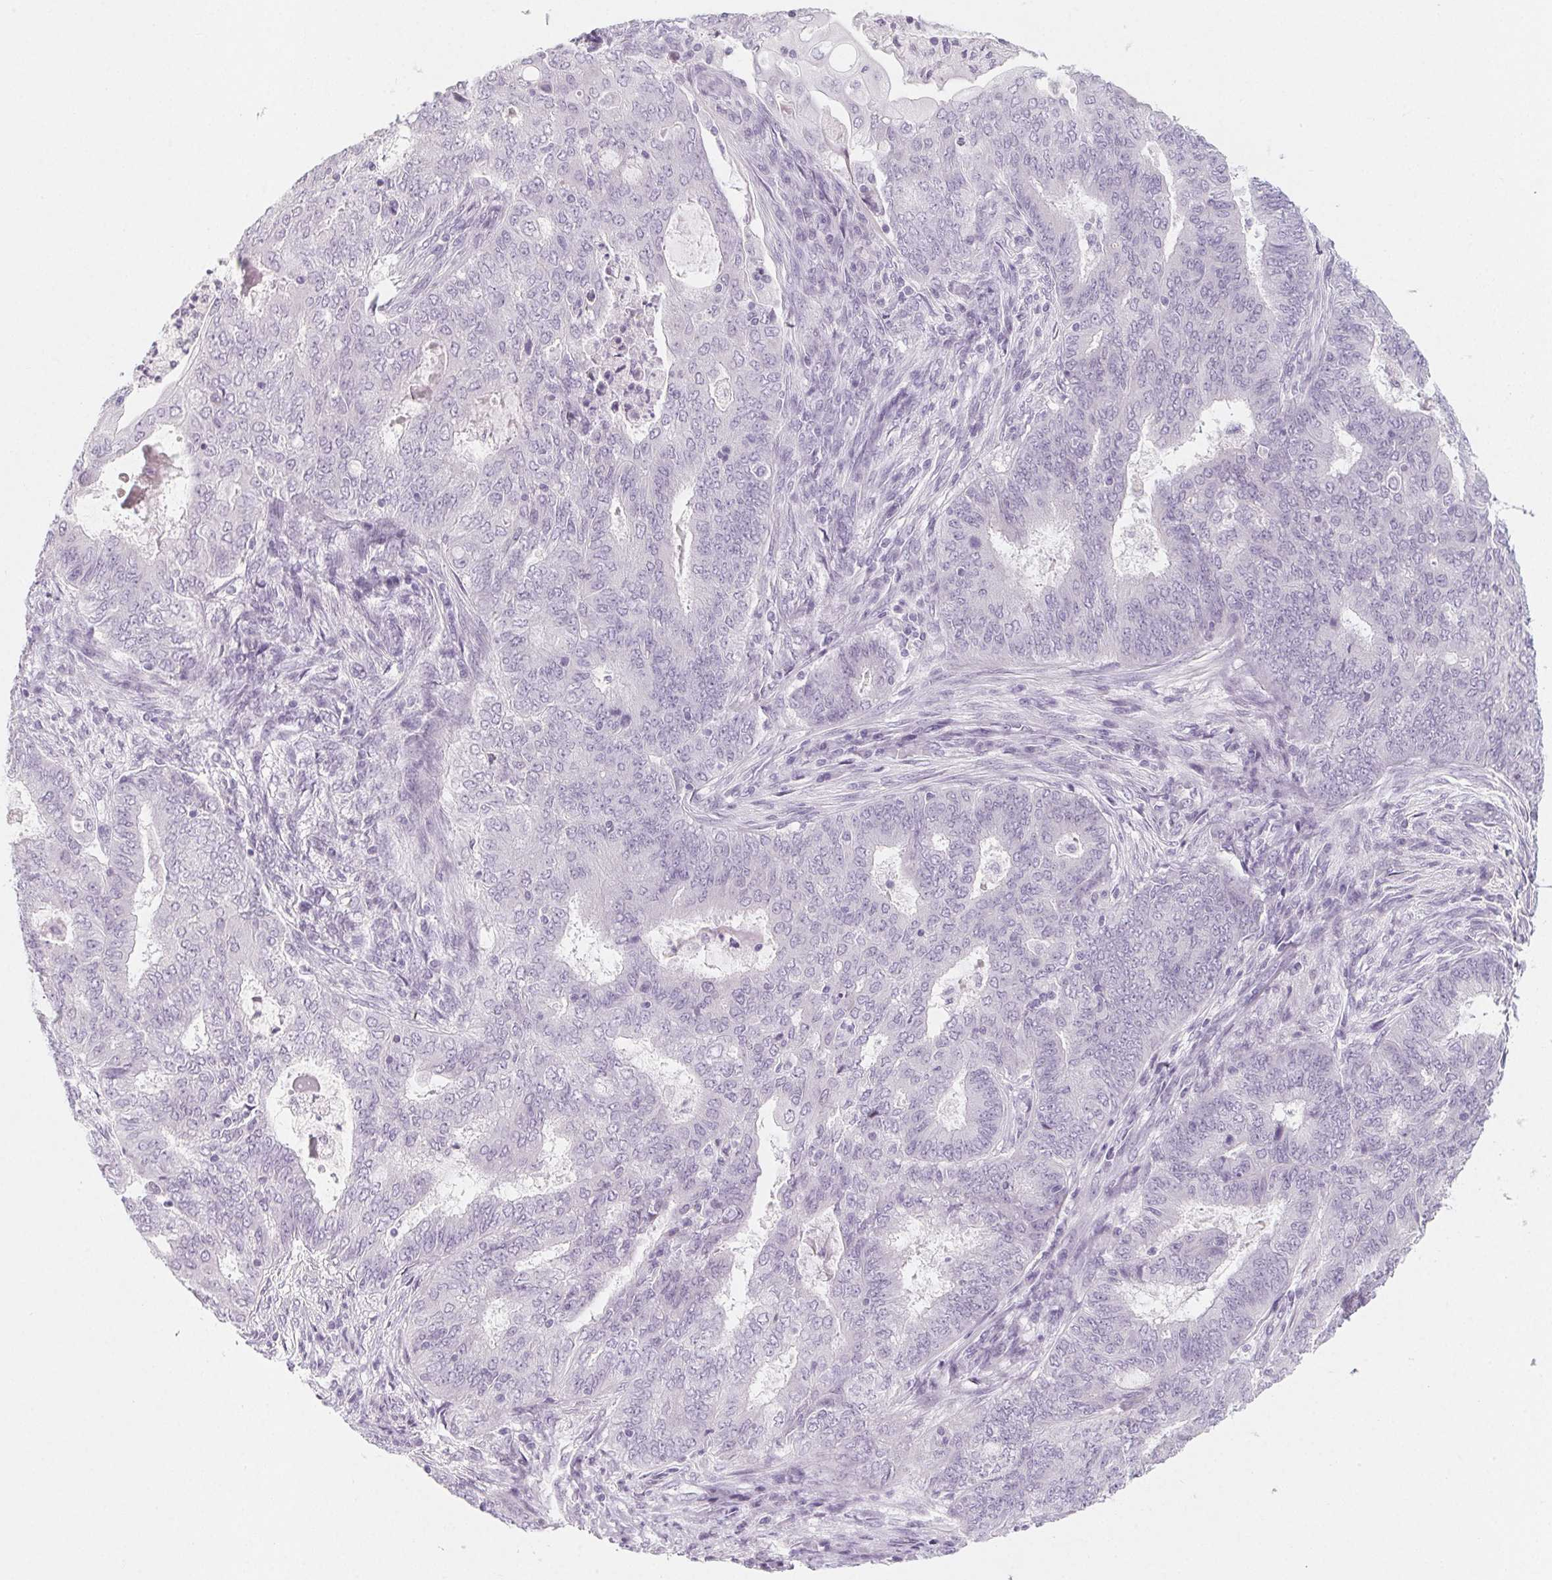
{"staining": {"intensity": "negative", "quantity": "none", "location": "none"}, "tissue": "endometrial cancer", "cell_type": "Tumor cells", "image_type": "cancer", "snomed": [{"axis": "morphology", "description": "Adenocarcinoma, NOS"}, {"axis": "topography", "description": "Endometrium"}], "caption": "This is an IHC image of endometrial cancer. There is no expression in tumor cells.", "gene": "SH3GL2", "patient": {"sex": "female", "age": 62}}